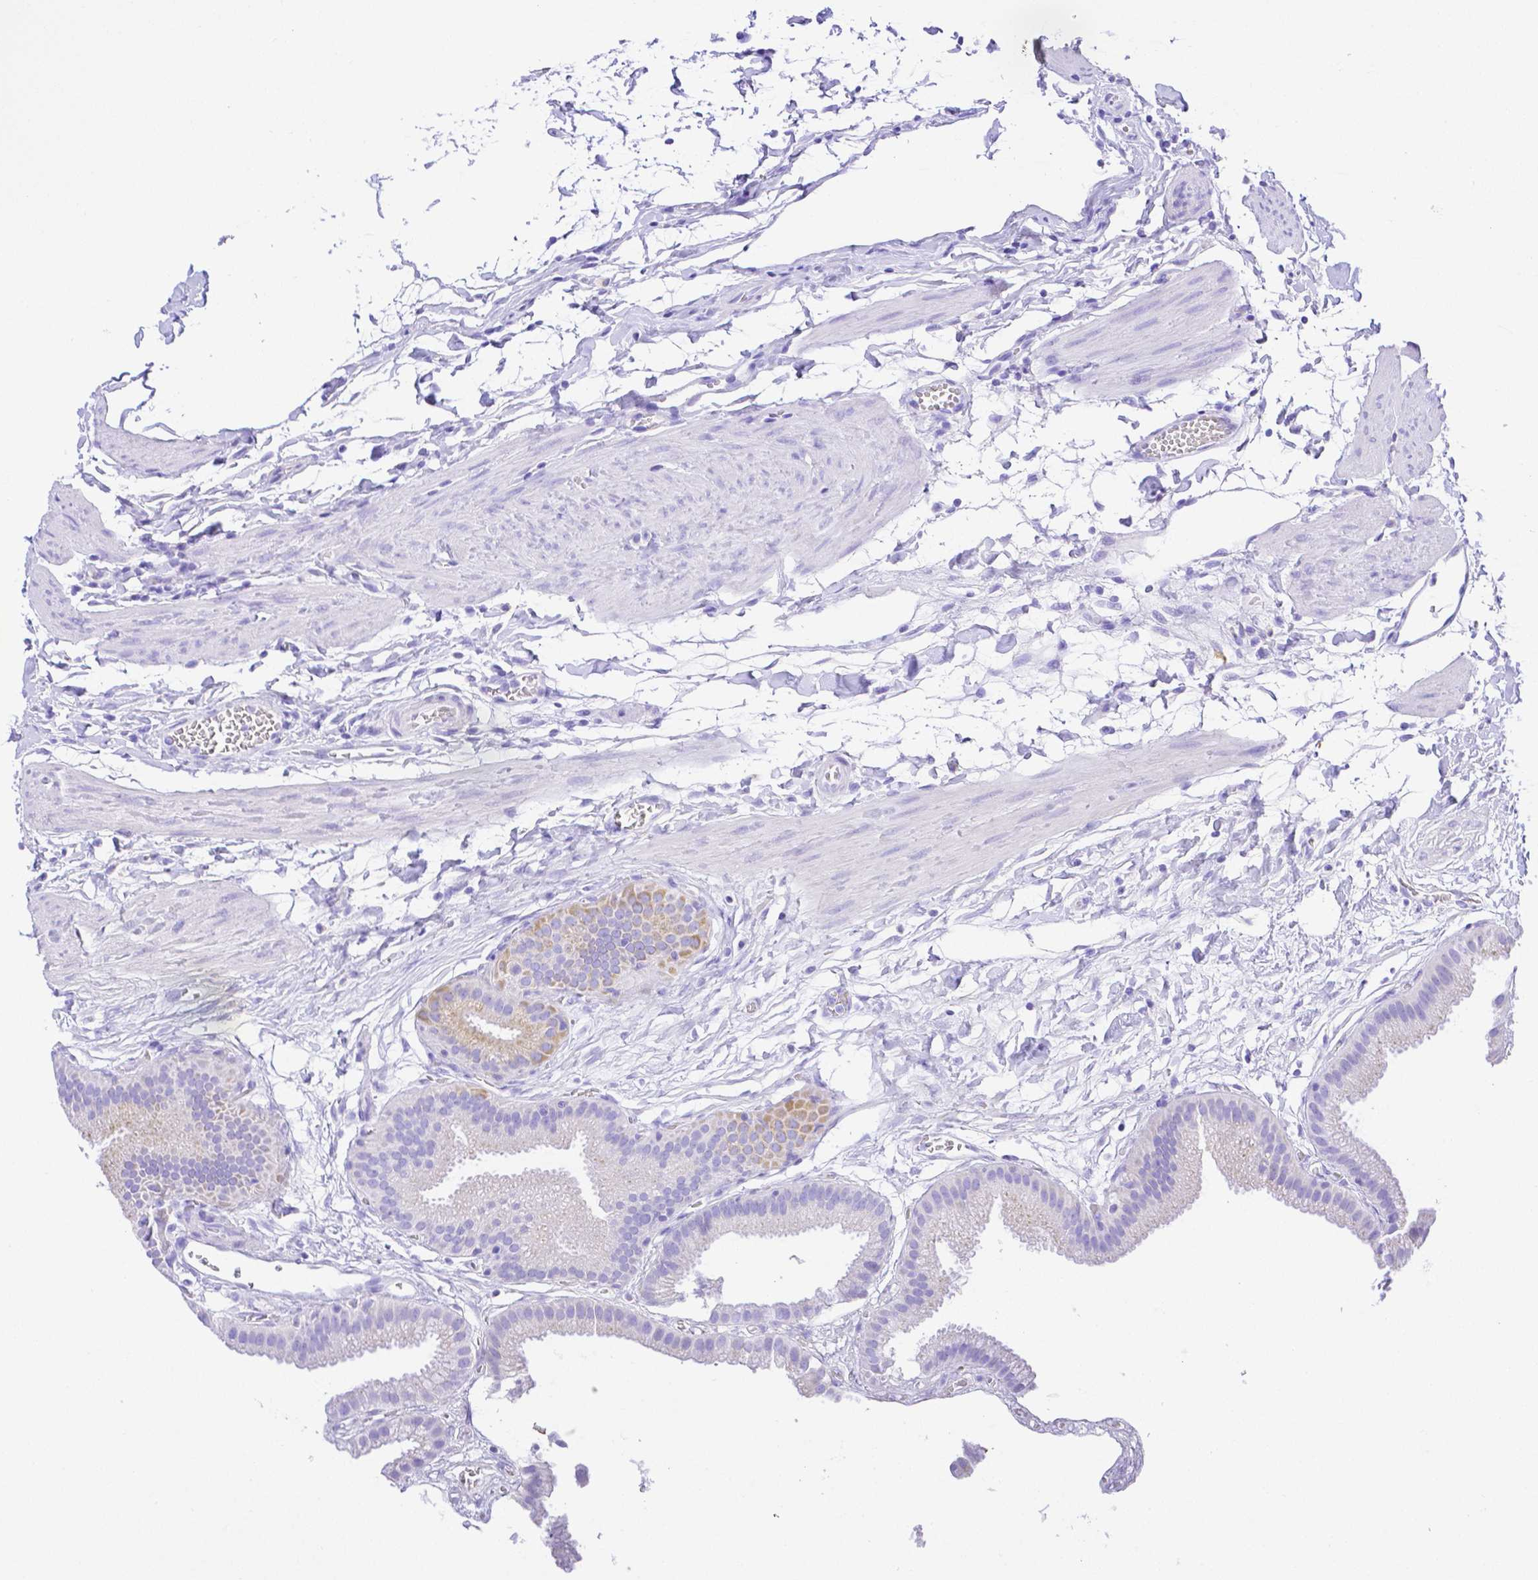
{"staining": {"intensity": "weak", "quantity": "<25%", "location": "cytoplasmic/membranous"}, "tissue": "gallbladder", "cell_type": "Glandular cells", "image_type": "normal", "snomed": [{"axis": "morphology", "description": "Normal tissue, NOS"}, {"axis": "topography", "description": "Gallbladder"}], "caption": "Glandular cells are negative for brown protein staining in unremarkable gallbladder. (DAB immunohistochemistry, high magnification).", "gene": "SMR3A", "patient": {"sex": "female", "age": 63}}